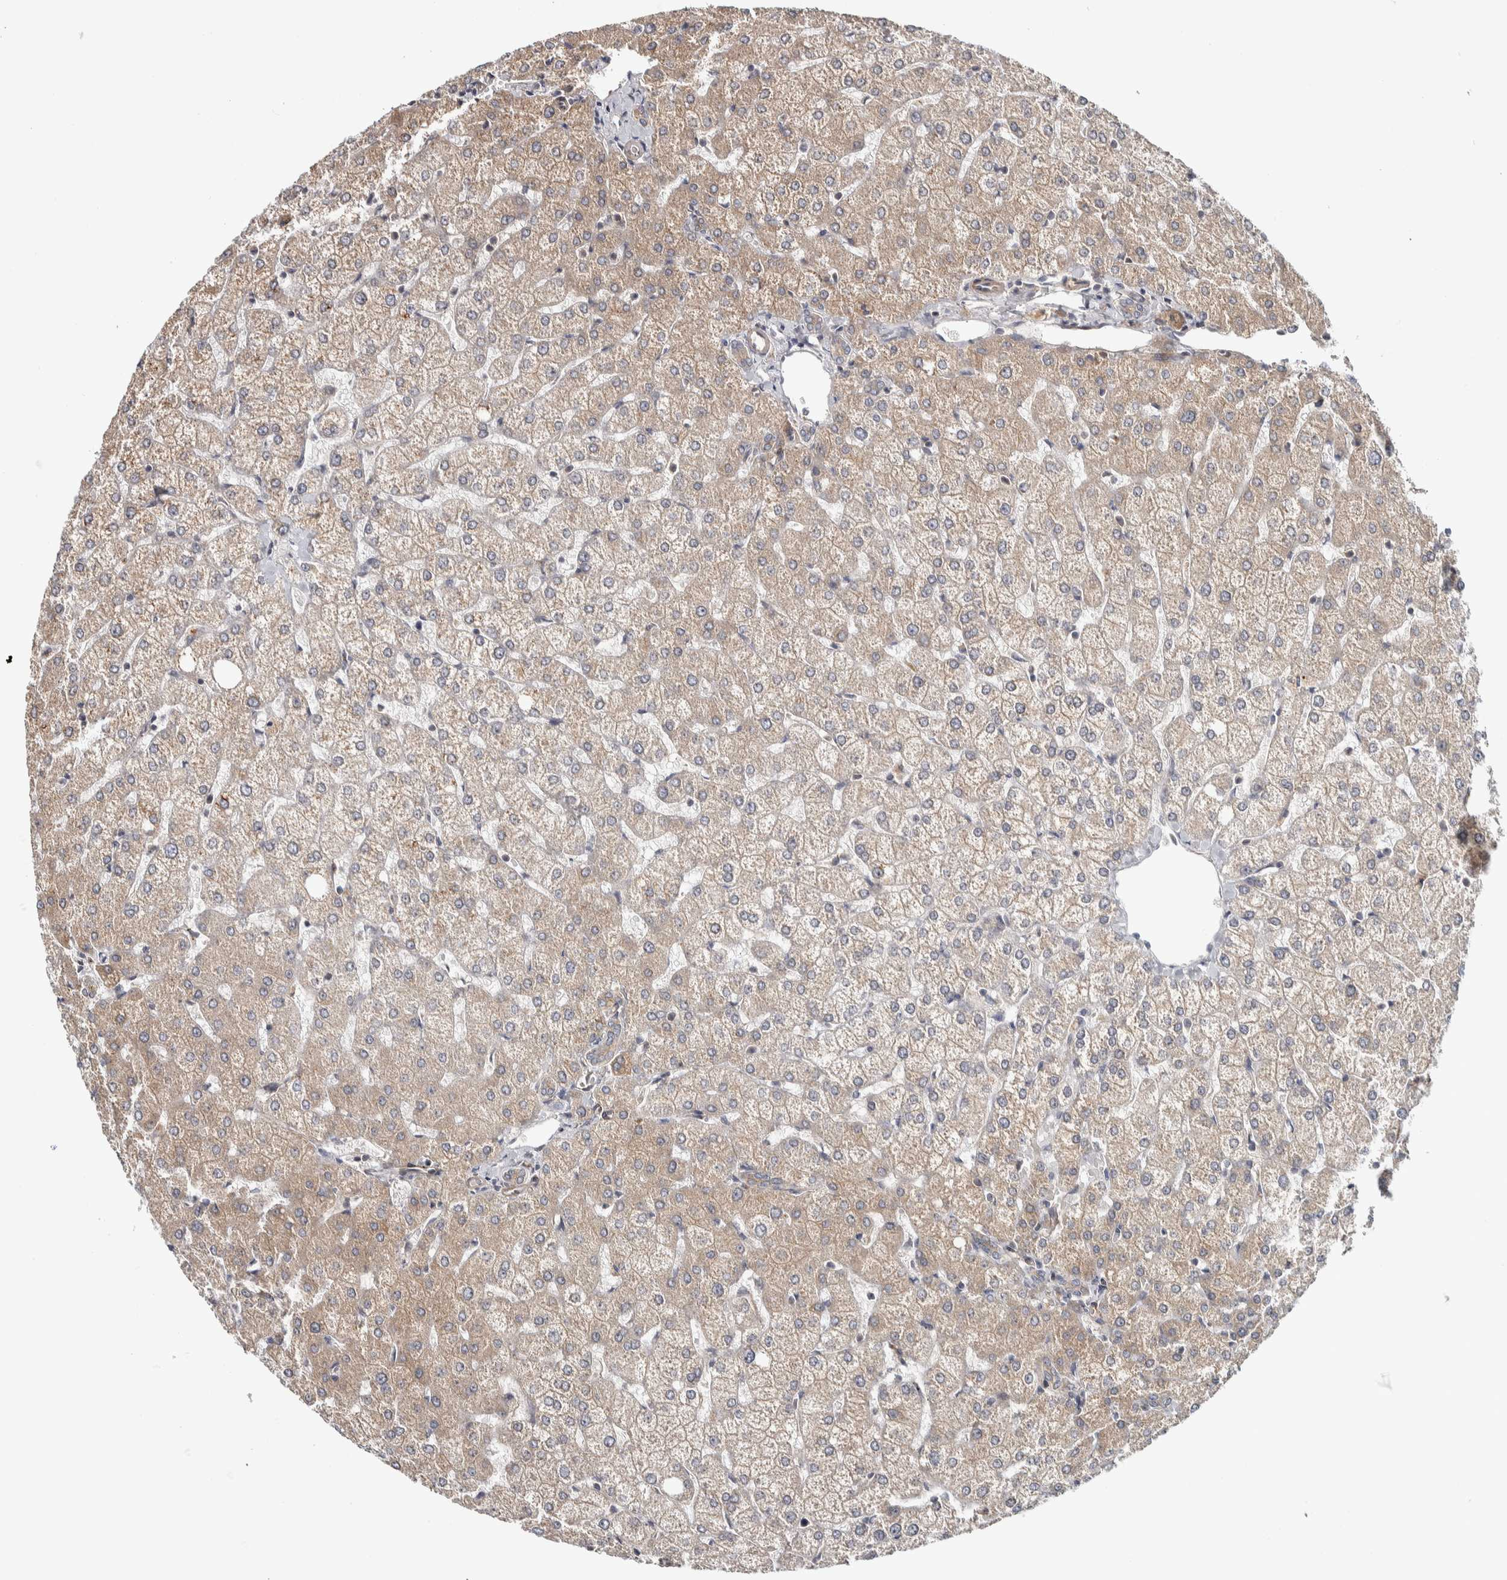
{"staining": {"intensity": "weak", "quantity": ">75%", "location": "cytoplasmic/membranous"}, "tissue": "liver", "cell_type": "Cholangiocytes", "image_type": "normal", "snomed": [{"axis": "morphology", "description": "Normal tissue, NOS"}, {"axis": "topography", "description": "Liver"}], "caption": "Unremarkable liver shows weak cytoplasmic/membranous positivity in approximately >75% of cholangiocytes (DAB IHC, brown staining for protein, blue staining for nuclei)..", "gene": "CHMP4C", "patient": {"sex": "female", "age": 54}}